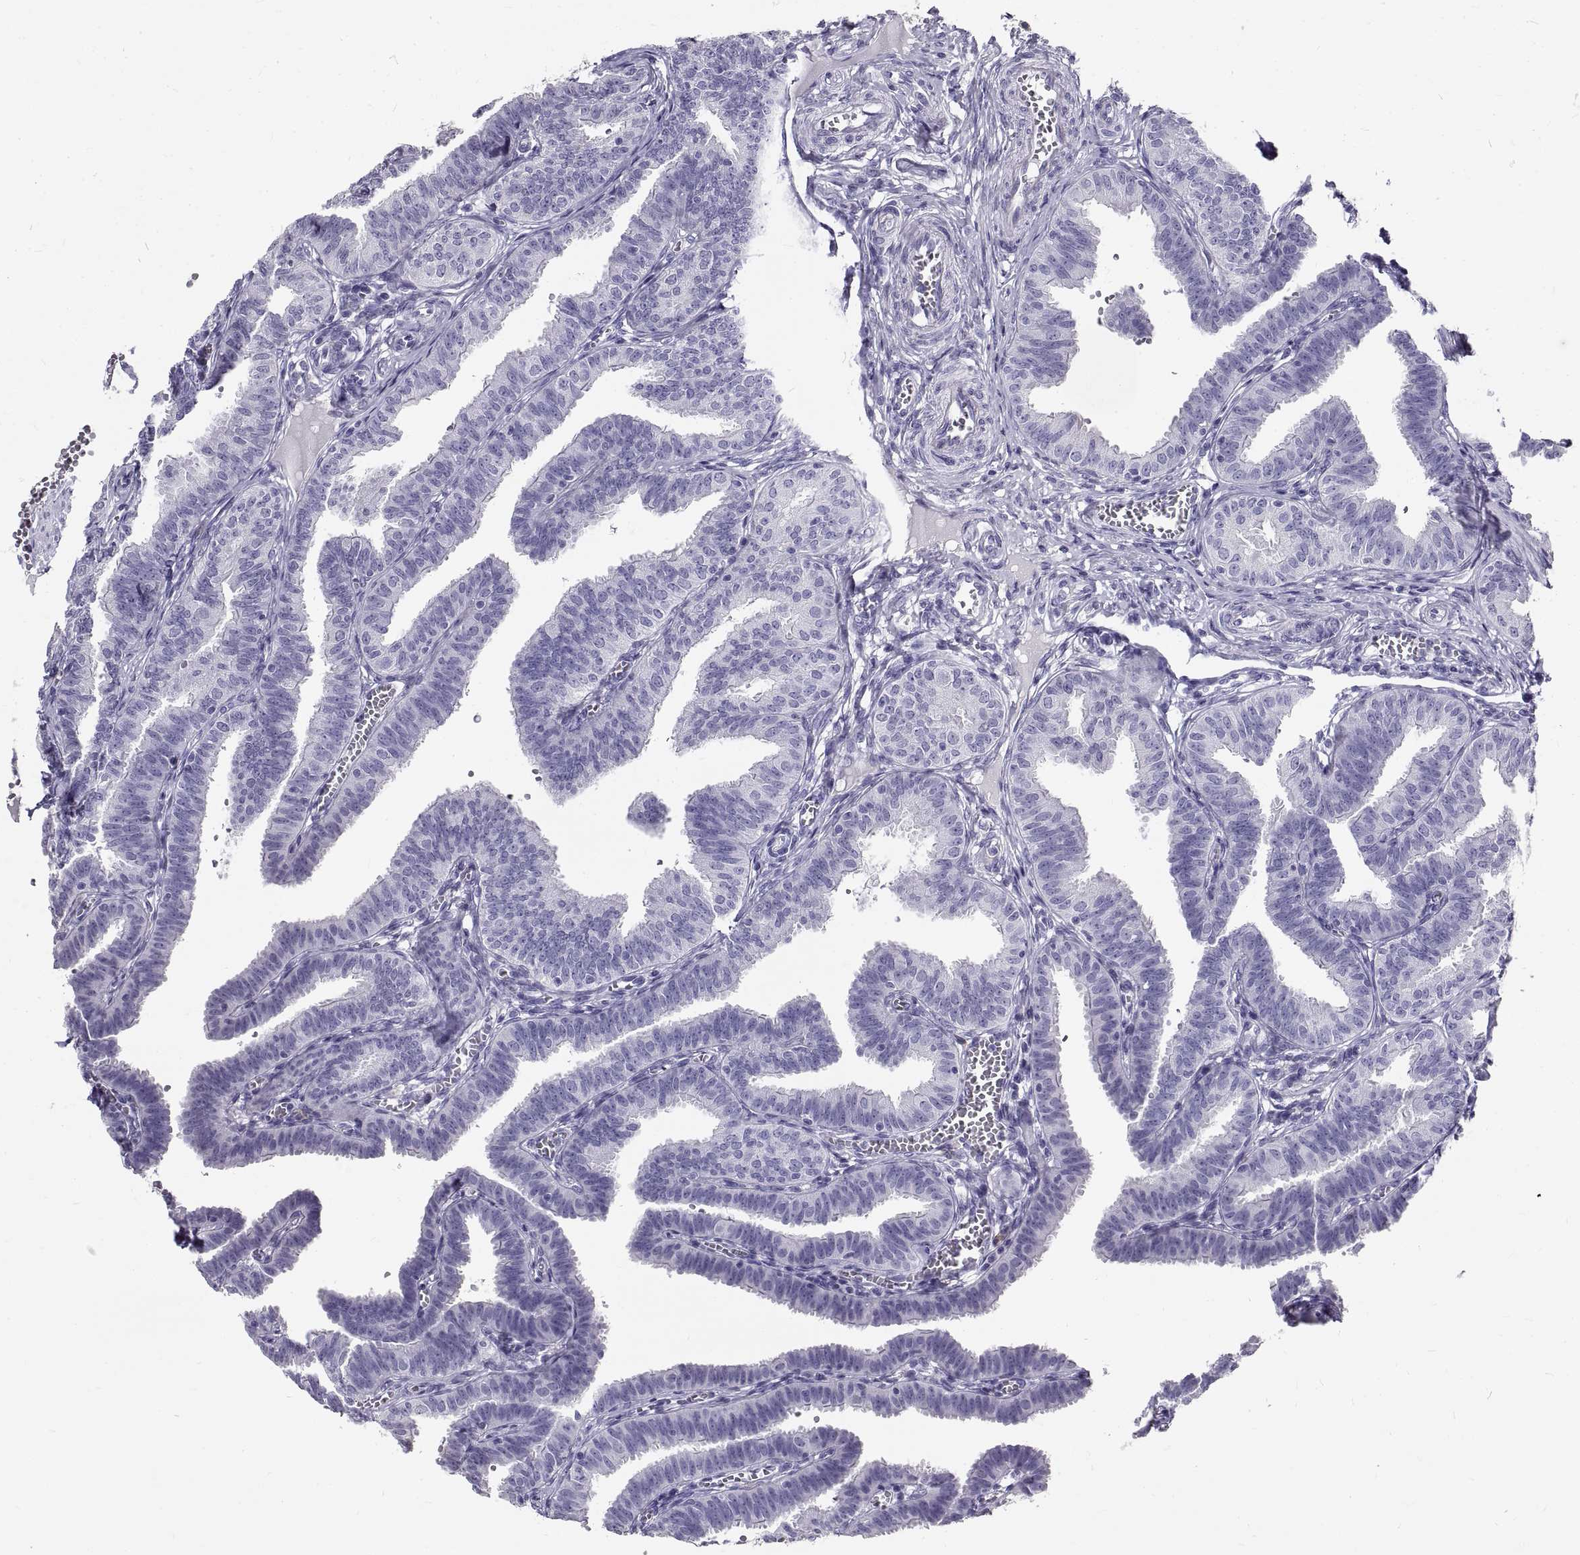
{"staining": {"intensity": "negative", "quantity": "none", "location": "none"}, "tissue": "fallopian tube", "cell_type": "Glandular cells", "image_type": "normal", "snomed": [{"axis": "morphology", "description": "Normal tissue, NOS"}, {"axis": "topography", "description": "Fallopian tube"}], "caption": "Immunohistochemistry (IHC) micrograph of normal human fallopian tube stained for a protein (brown), which reveals no staining in glandular cells.", "gene": "GNG12", "patient": {"sex": "female", "age": 25}}